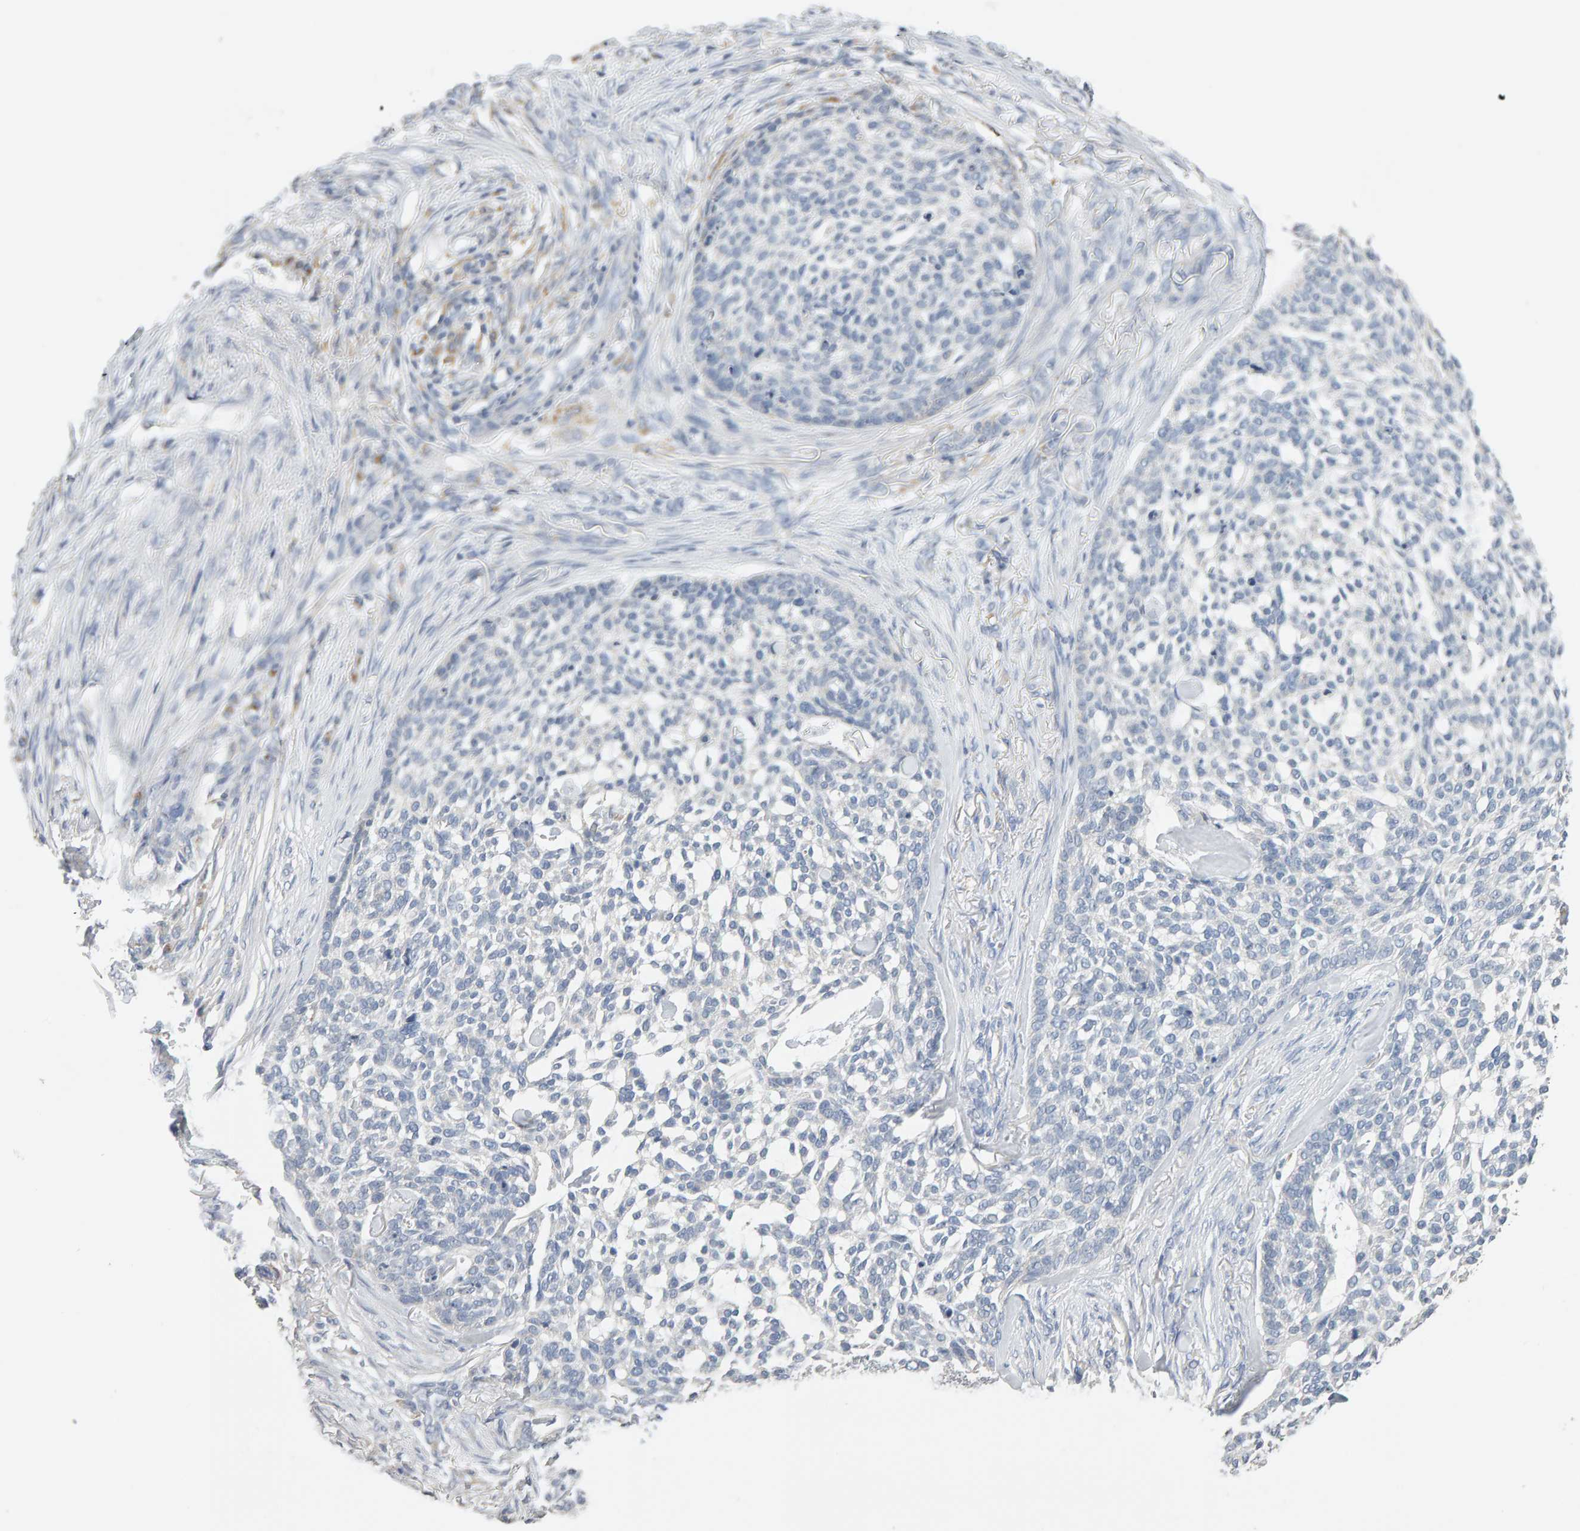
{"staining": {"intensity": "negative", "quantity": "none", "location": "none"}, "tissue": "skin cancer", "cell_type": "Tumor cells", "image_type": "cancer", "snomed": [{"axis": "morphology", "description": "Basal cell carcinoma"}, {"axis": "topography", "description": "Skin"}], "caption": "Tumor cells are negative for protein expression in human basal cell carcinoma (skin).", "gene": "SGPL1", "patient": {"sex": "female", "age": 64}}